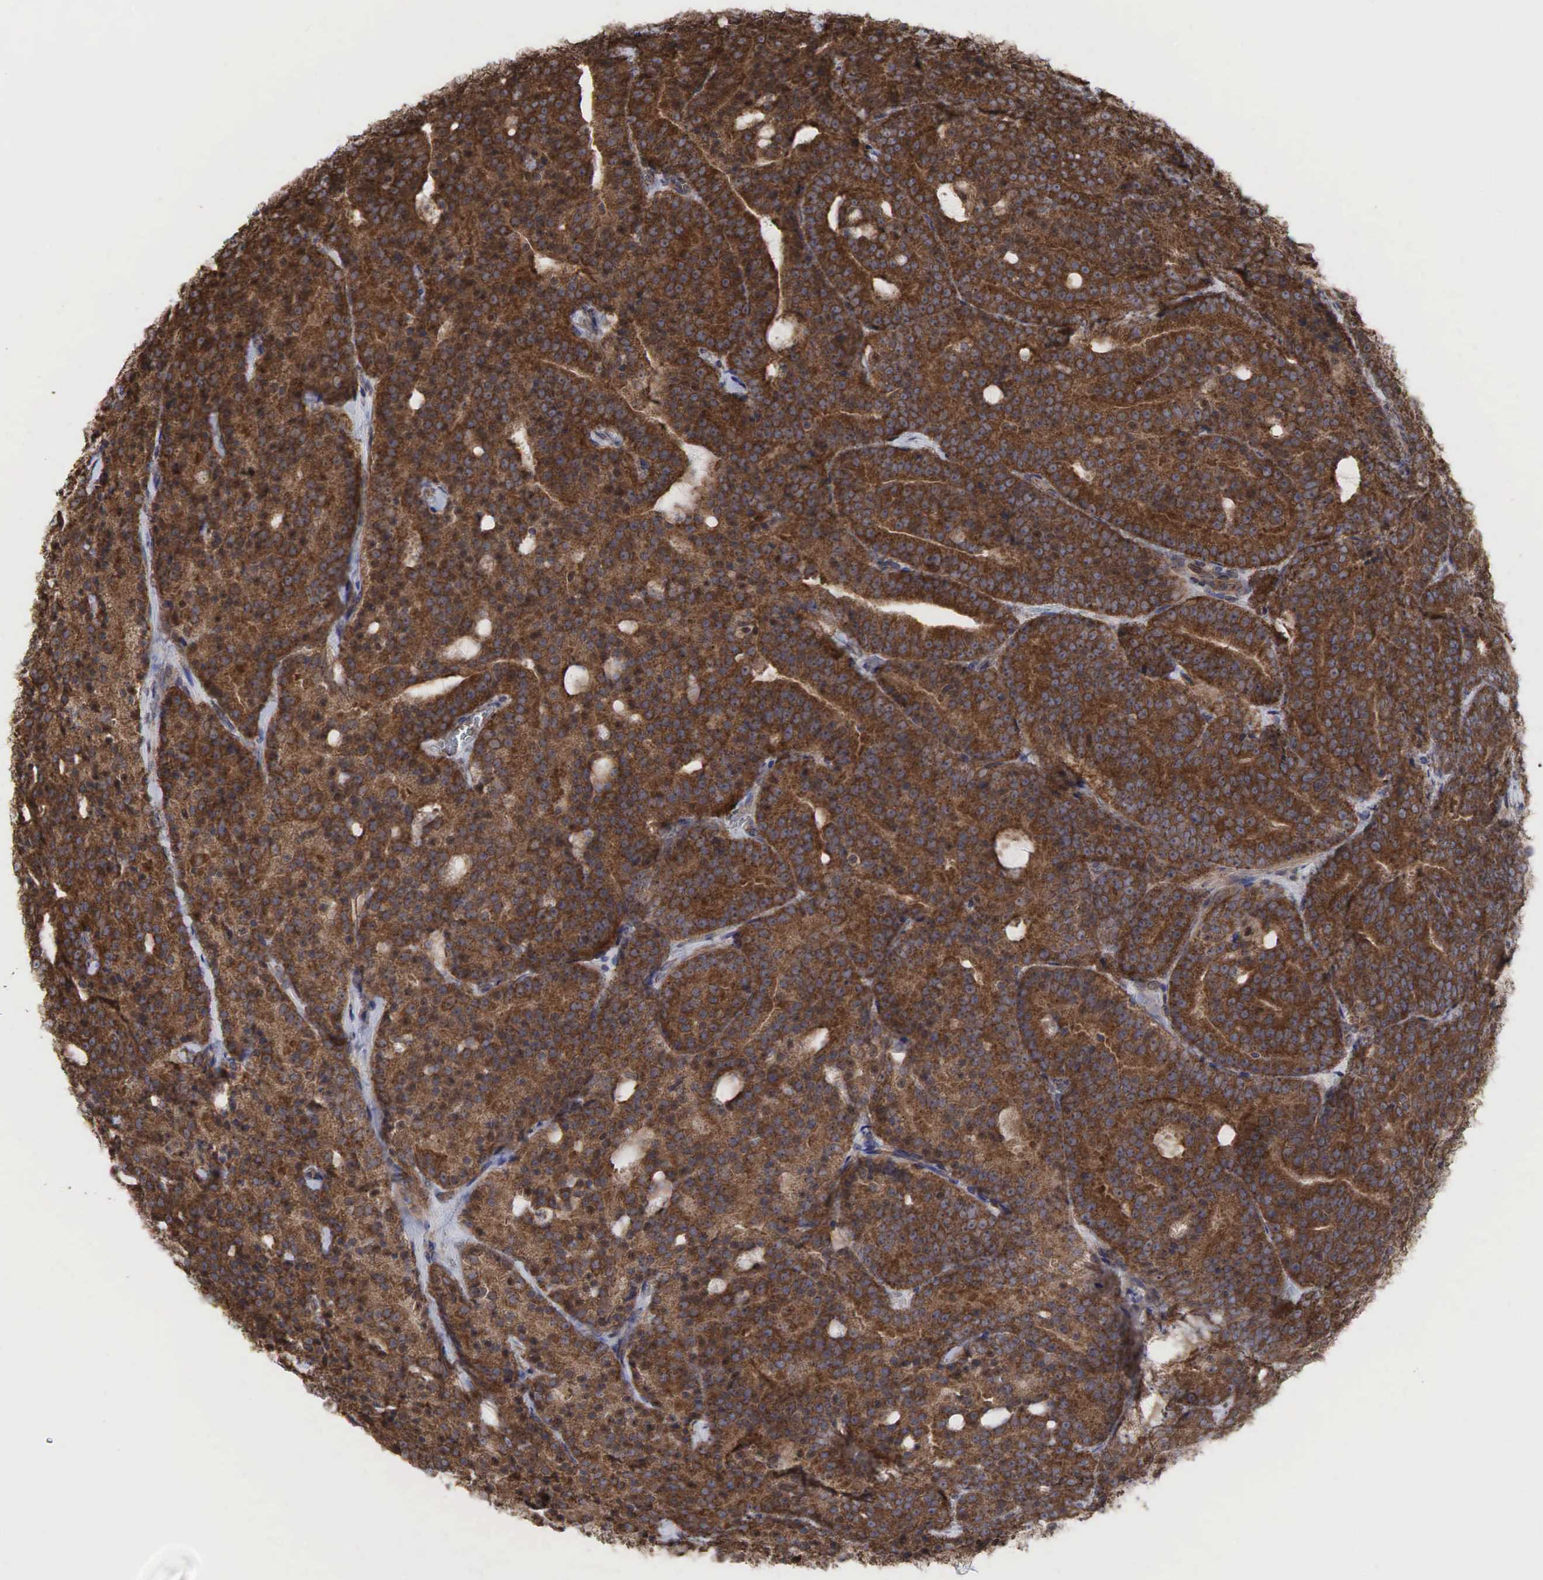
{"staining": {"intensity": "strong", "quantity": ">75%", "location": "cytoplasmic/membranous,nuclear"}, "tissue": "prostate cancer", "cell_type": "Tumor cells", "image_type": "cancer", "snomed": [{"axis": "morphology", "description": "Adenocarcinoma, Medium grade"}, {"axis": "topography", "description": "Prostate"}], "caption": "Prostate cancer (adenocarcinoma (medium-grade)) tissue displays strong cytoplasmic/membranous and nuclear positivity in approximately >75% of tumor cells, visualized by immunohistochemistry.", "gene": "PABPC5", "patient": {"sex": "male", "age": 65}}